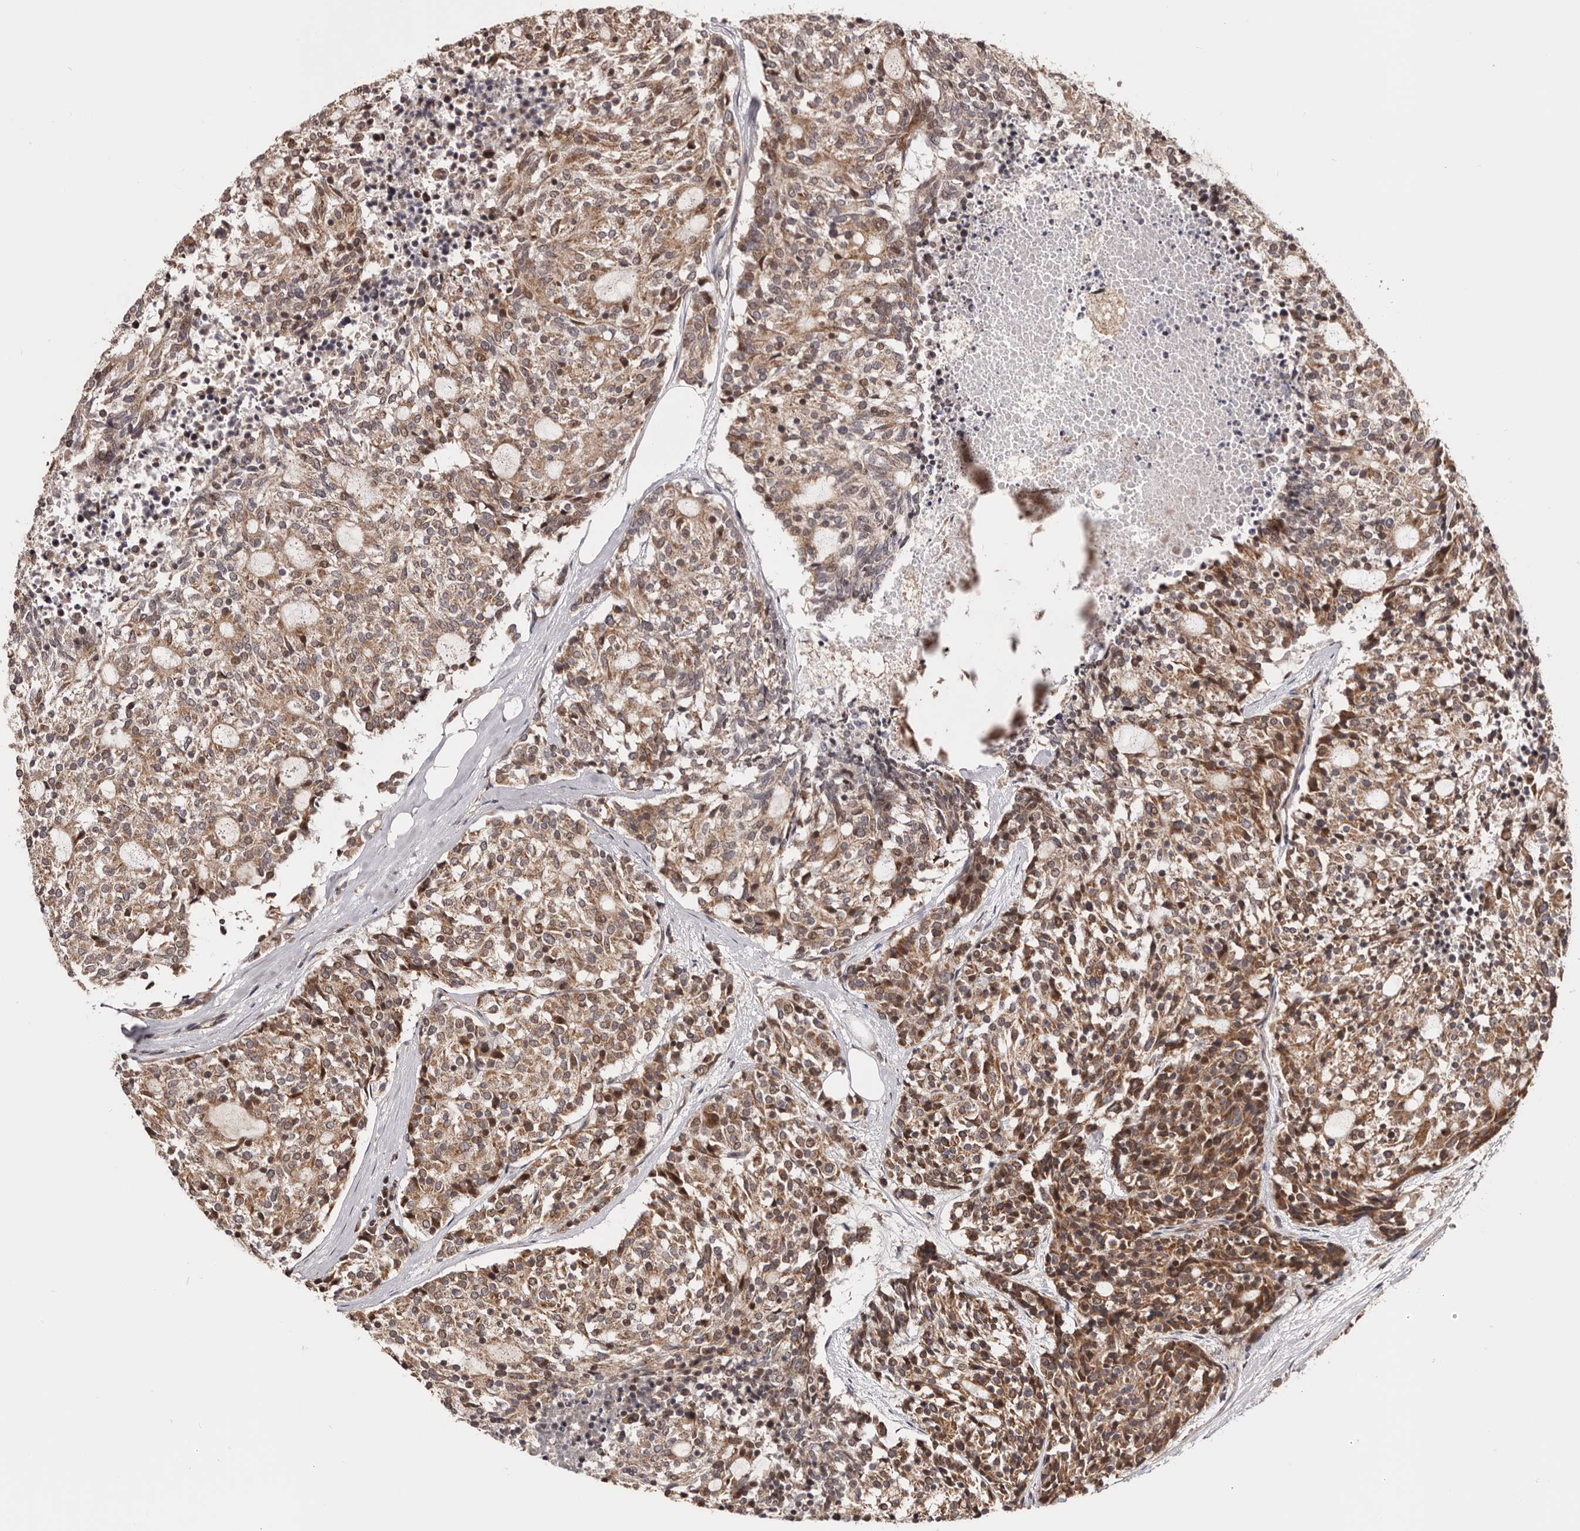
{"staining": {"intensity": "moderate", "quantity": ">75%", "location": "cytoplasmic/membranous,nuclear"}, "tissue": "carcinoid", "cell_type": "Tumor cells", "image_type": "cancer", "snomed": [{"axis": "morphology", "description": "Carcinoid, malignant, NOS"}, {"axis": "topography", "description": "Pancreas"}], "caption": "A medium amount of moderate cytoplasmic/membranous and nuclear staining is present in approximately >75% of tumor cells in carcinoid tissue. The protein of interest is shown in brown color, while the nuclei are stained blue.", "gene": "NOL12", "patient": {"sex": "female", "age": 54}}